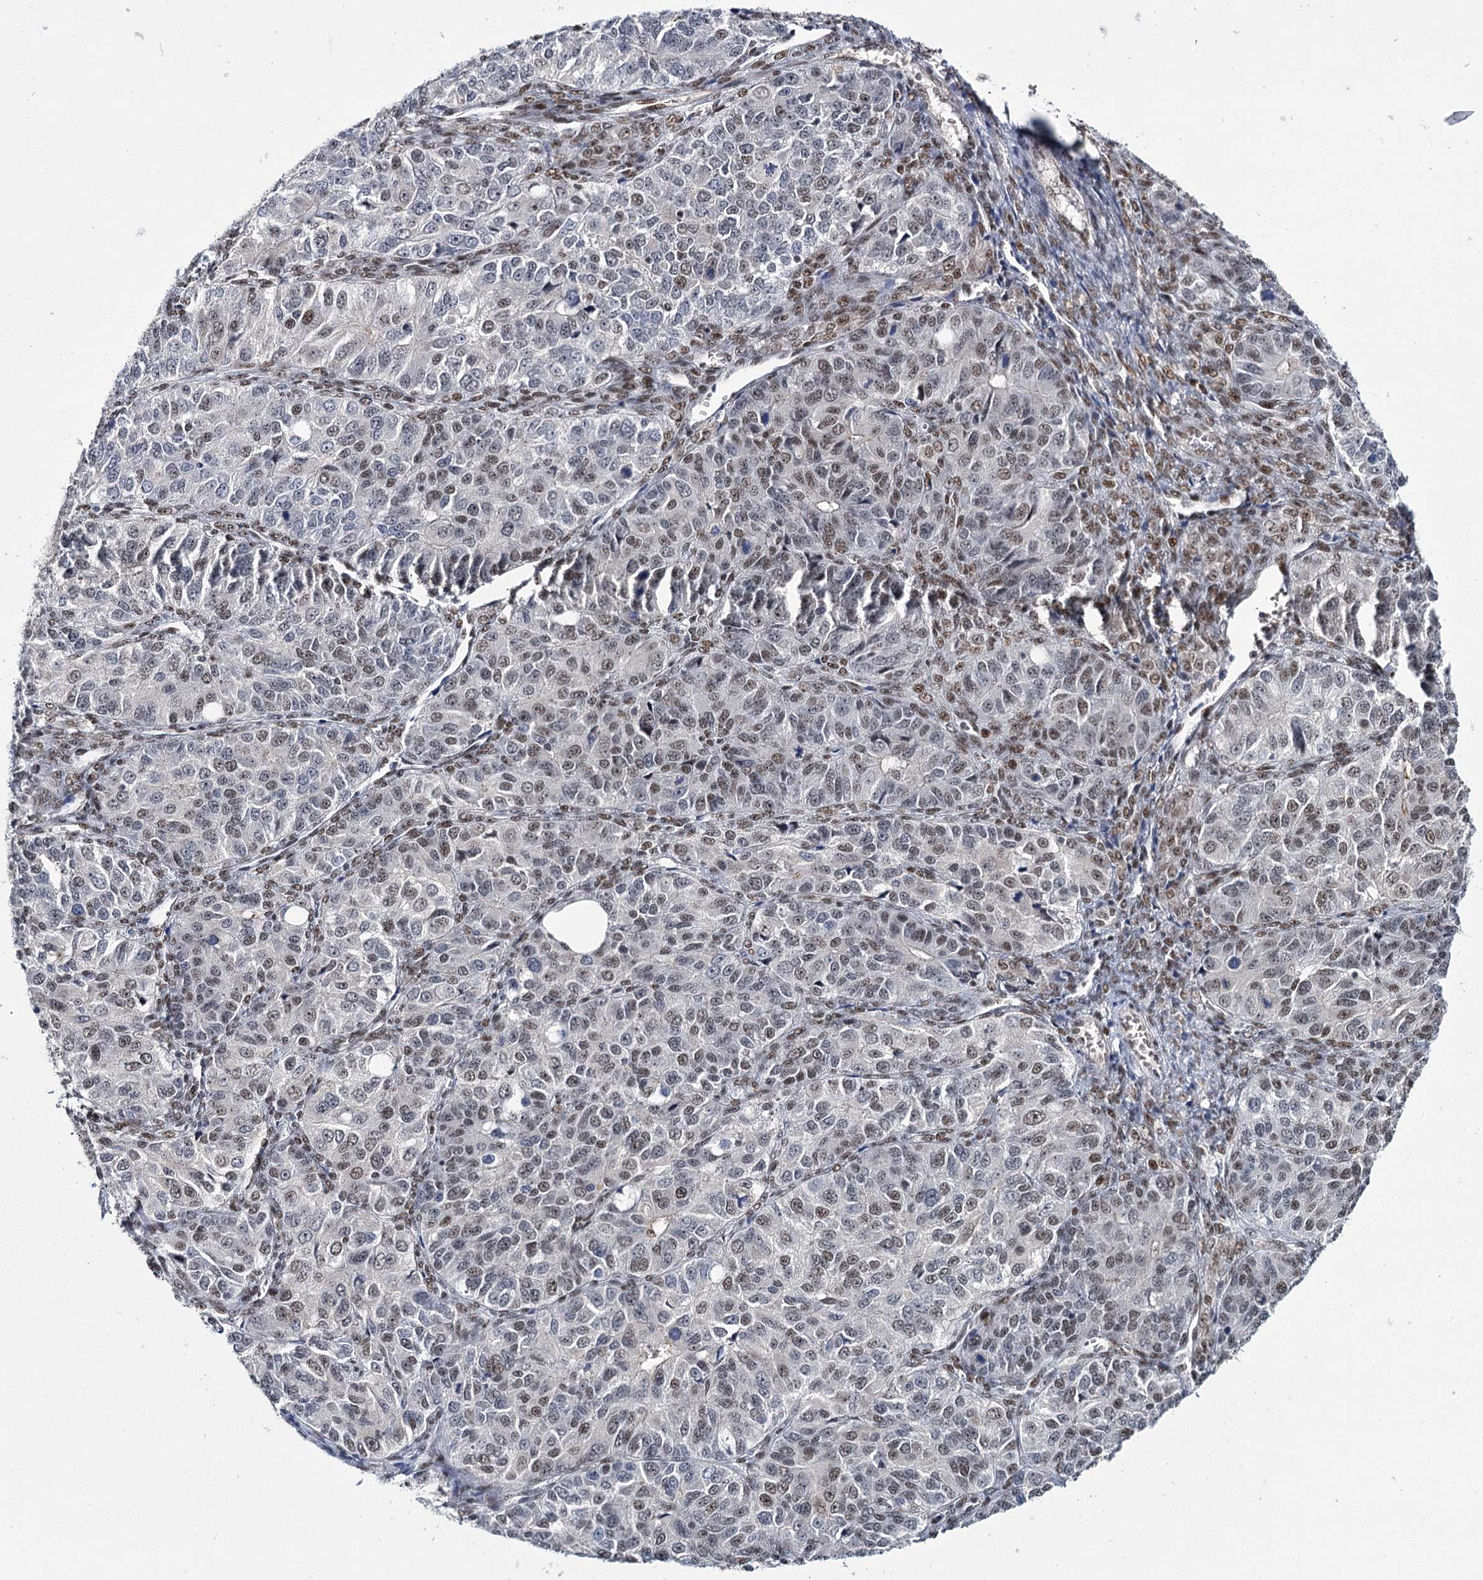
{"staining": {"intensity": "strong", "quantity": "25%-75%", "location": "nuclear"}, "tissue": "ovarian cancer", "cell_type": "Tumor cells", "image_type": "cancer", "snomed": [{"axis": "morphology", "description": "Carcinoma, endometroid"}, {"axis": "topography", "description": "Ovary"}], "caption": "The micrograph exhibits immunohistochemical staining of ovarian cancer (endometroid carcinoma). There is strong nuclear staining is seen in about 25%-75% of tumor cells.", "gene": "SCAF8", "patient": {"sex": "female", "age": 51}}